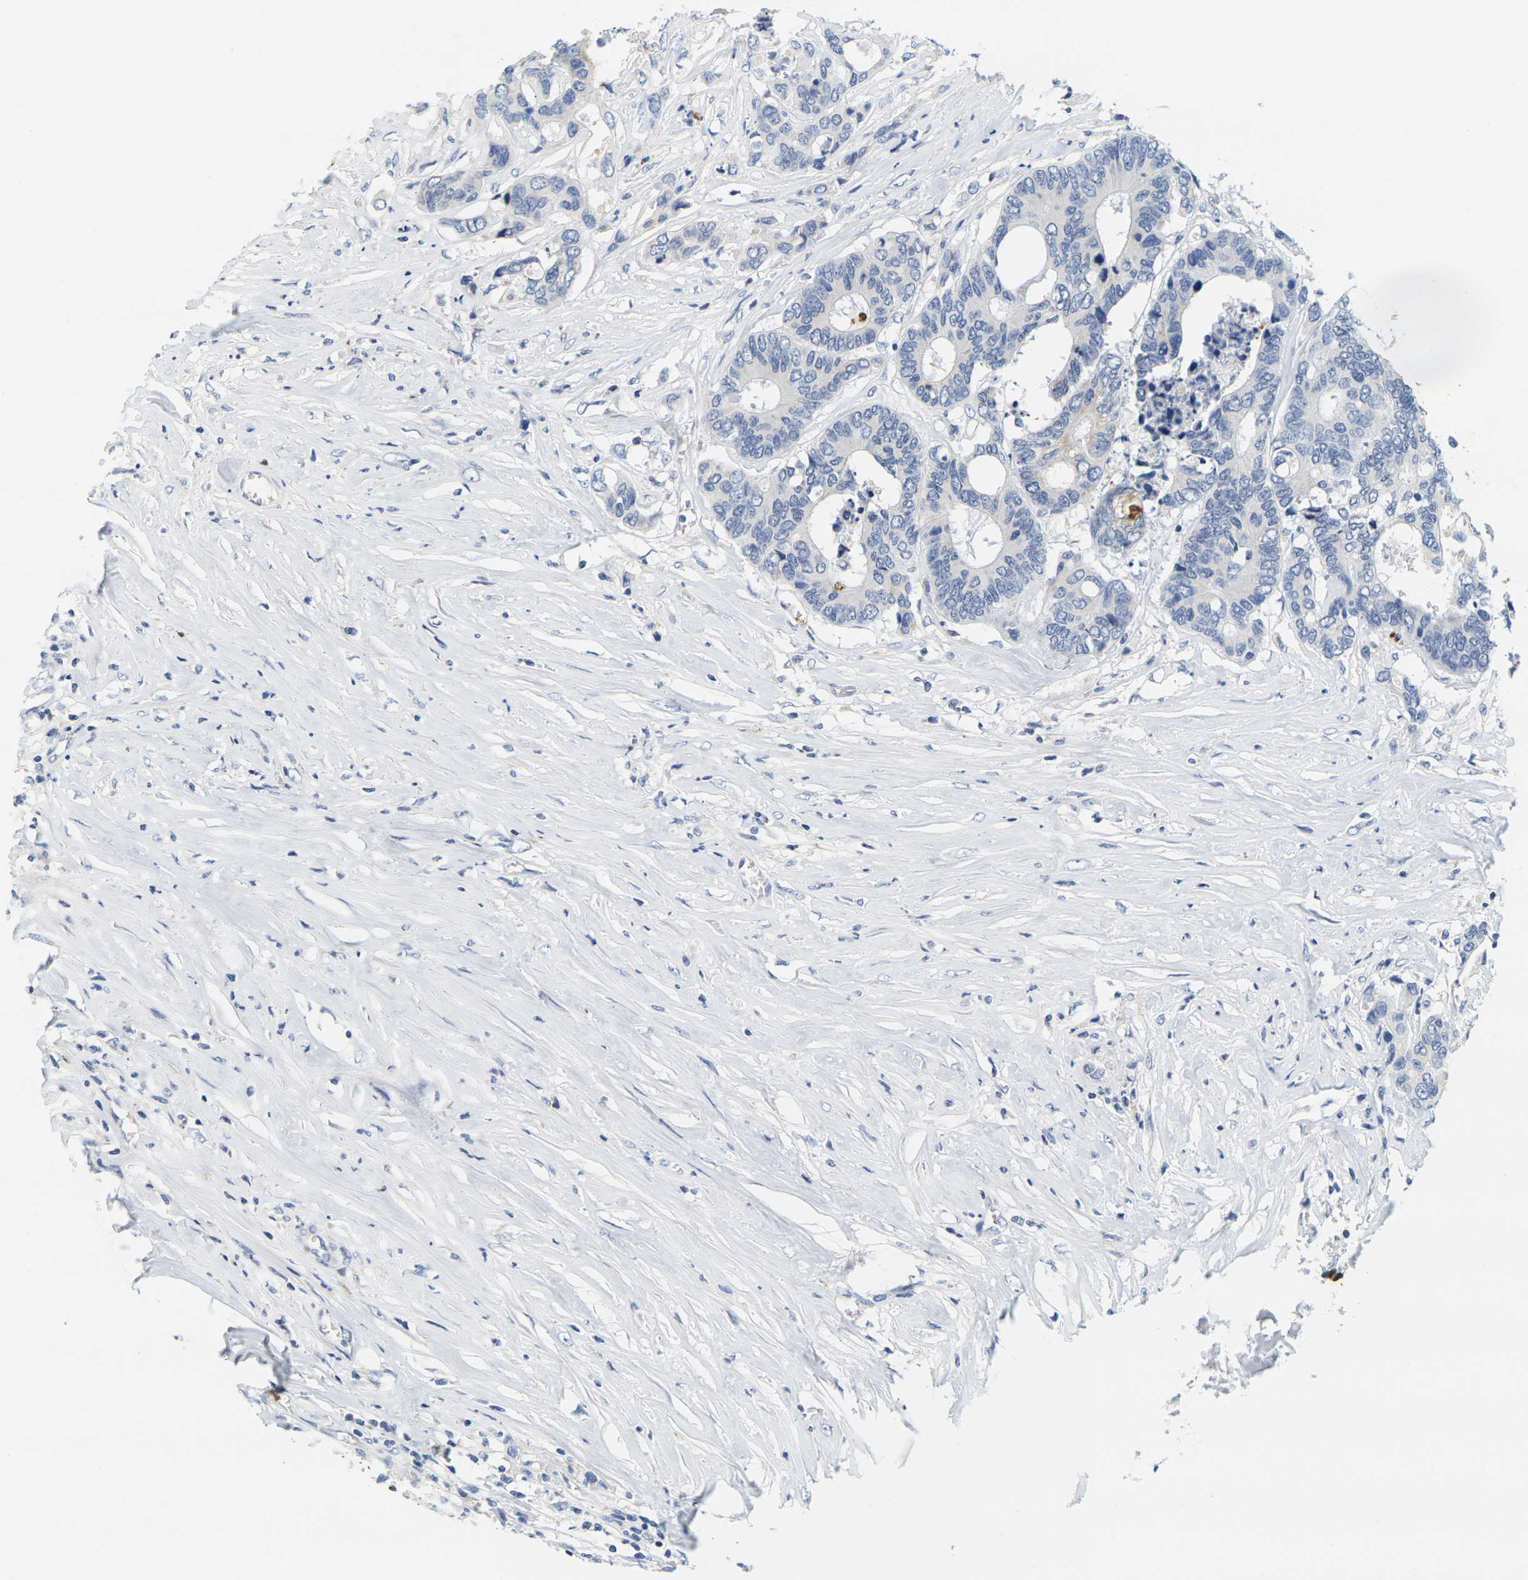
{"staining": {"intensity": "negative", "quantity": "none", "location": "none"}, "tissue": "colorectal cancer", "cell_type": "Tumor cells", "image_type": "cancer", "snomed": [{"axis": "morphology", "description": "Adenocarcinoma, NOS"}, {"axis": "topography", "description": "Rectum"}], "caption": "This is an IHC photomicrograph of colorectal adenocarcinoma. There is no expression in tumor cells.", "gene": "KLK5", "patient": {"sex": "male", "age": 55}}